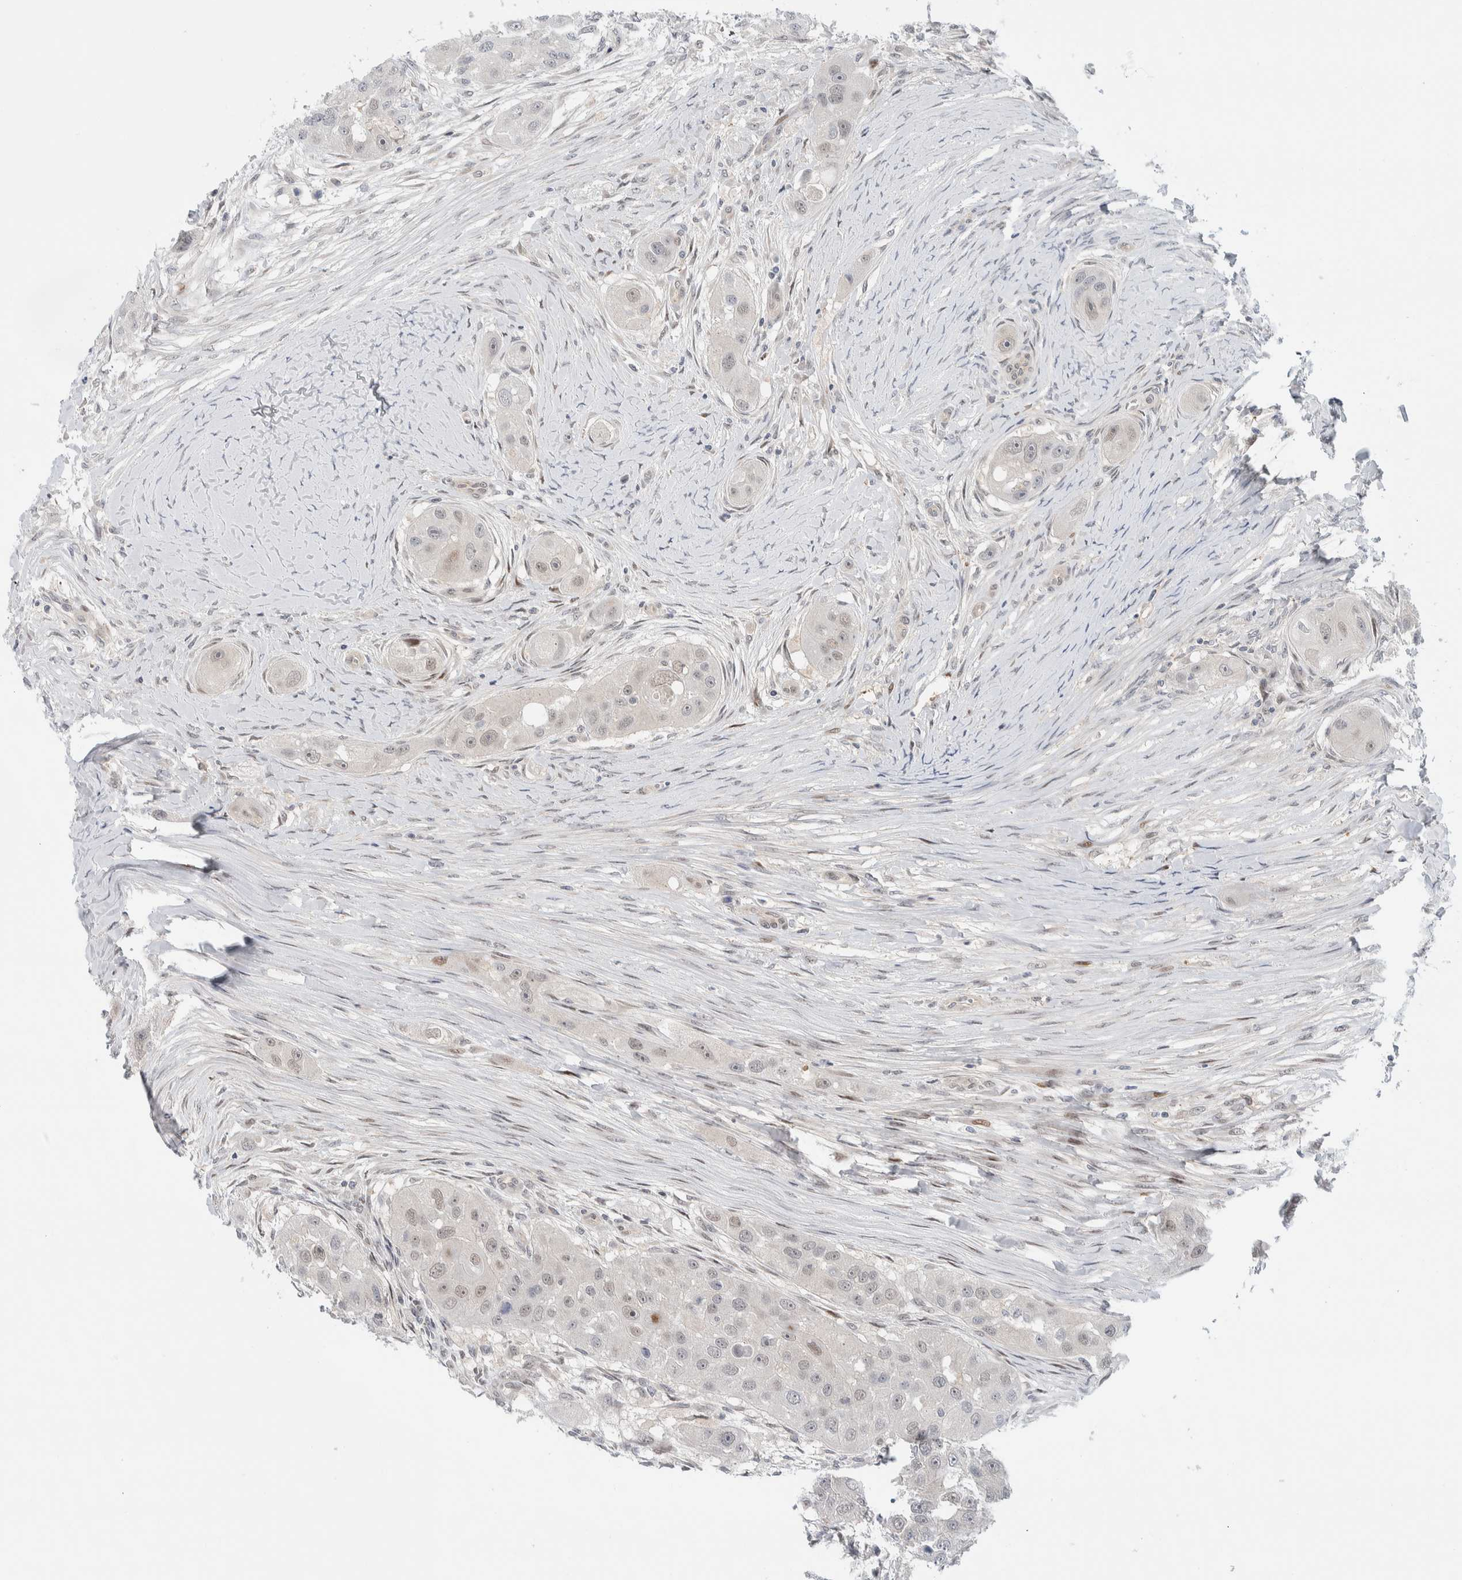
{"staining": {"intensity": "weak", "quantity": "<25%", "location": "nuclear"}, "tissue": "head and neck cancer", "cell_type": "Tumor cells", "image_type": "cancer", "snomed": [{"axis": "morphology", "description": "Normal tissue, NOS"}, {"axis": "morphology", "description": "Squamous cell carcinoma, NOS"}, {"axis": "topography", "description": "Skeletal muscle"}, {"axis": "topography", "description": "Head-Neck"}], "caption": "The immunohistochemistry image has no significant staining in tumor cells of head and neck squamous cell carcinoma tissue.", "gene": "NCR3LG1", "patient": {"sex": "male", "age": 51}}